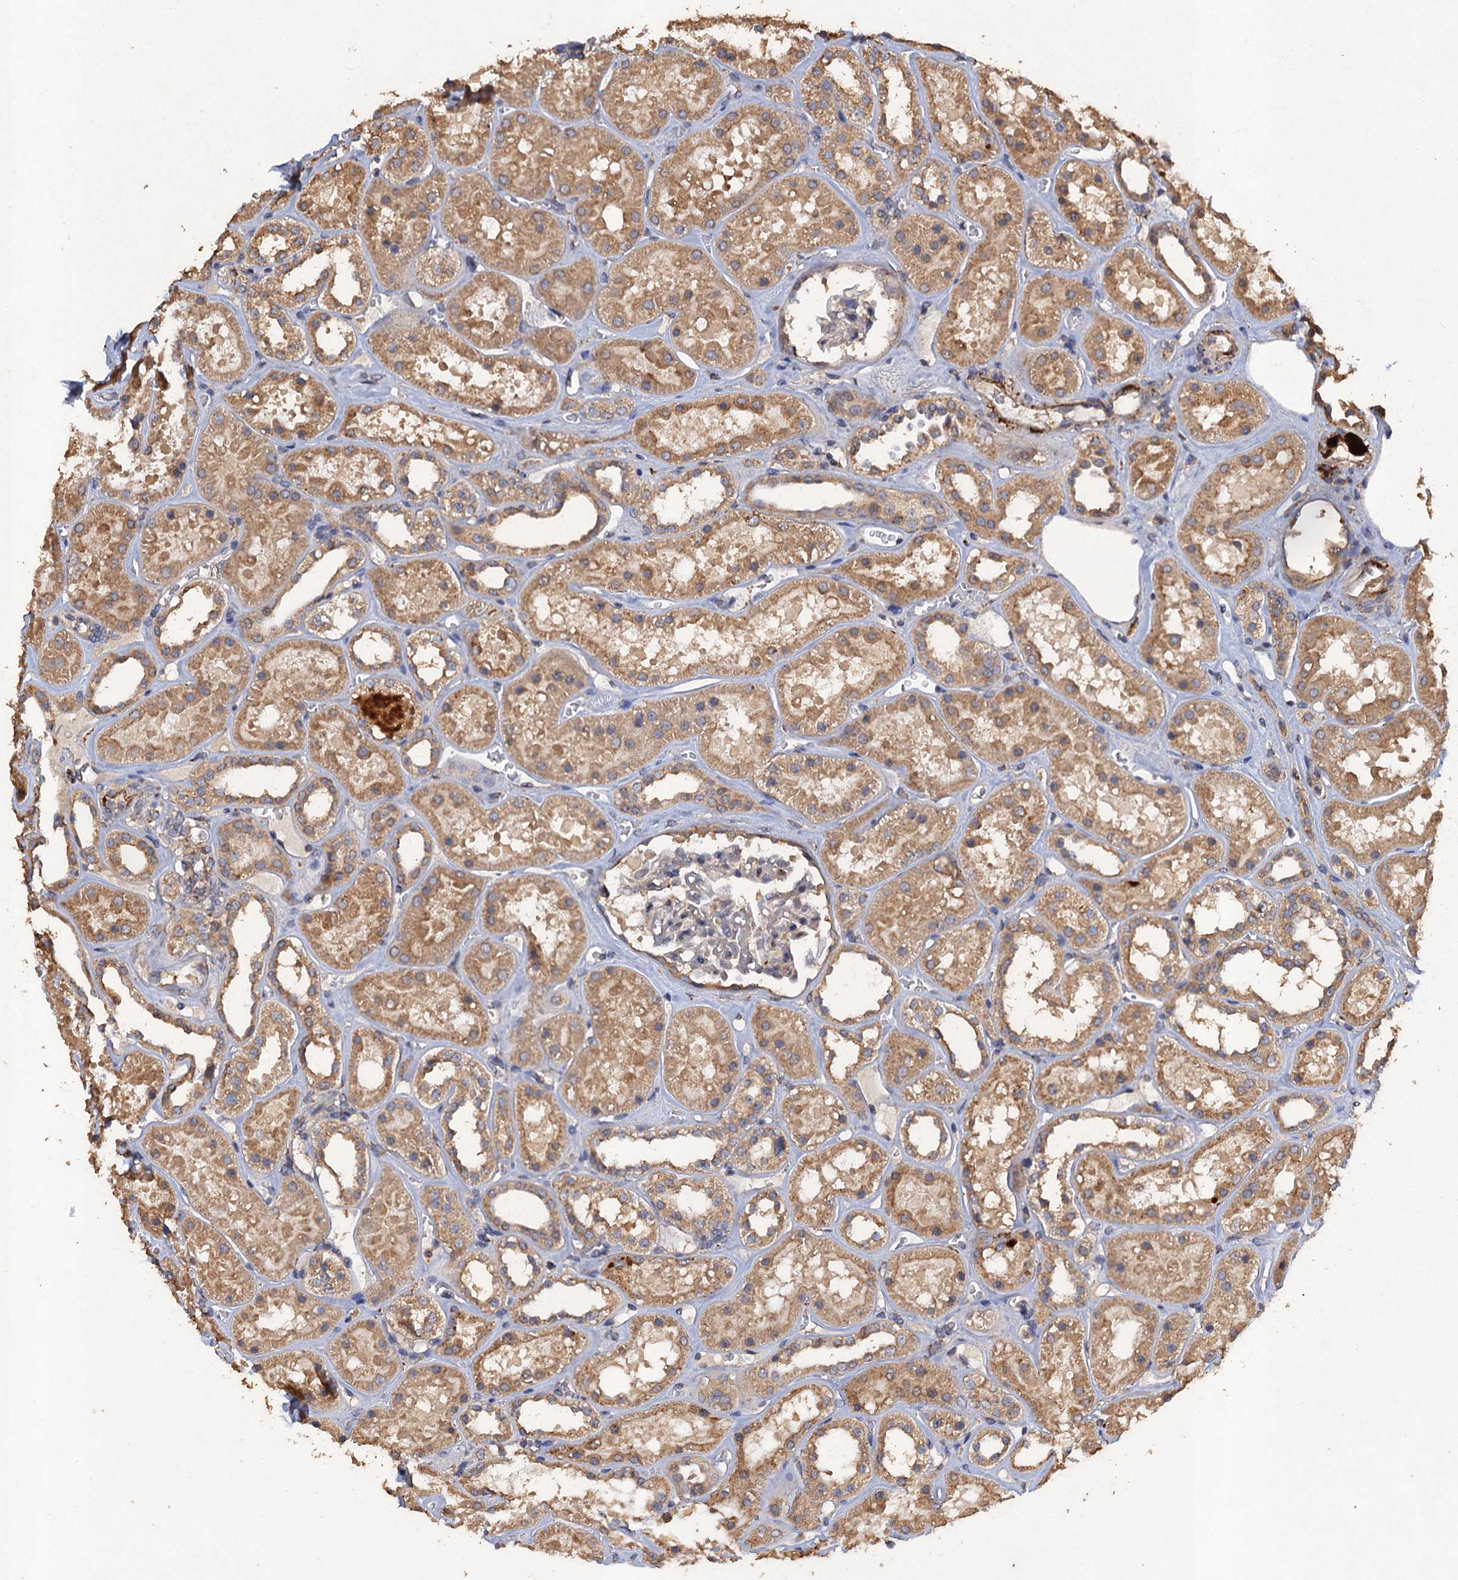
{"staining": {"intensity": "weak", "quantity": "<25%", "location": "cytoplasmic/membranous"}, "tissue": "kidney", "cell_type": "Cells in glomeruli", "image_type": "normal", "snomed": [{"axis": "morphology", "description": "Normal tissue, NOS"}, {"axis": "topography", "description": "Kidney"}], "caption": "This histopathology image is of unremarkable kidney stained with immunohistochemistry (IHC) to label a protein in brown with the nuclei are counter-stained blue. There is no expression in cells in glomeruli. Brightfield microscopy of immunohistochemistry (IHC) stained with DAB (brown) and hematoxylin (blue), captured at high magnification.", "gene": "SCUBE3", "patient": {"sex": "female", "age": 41}}